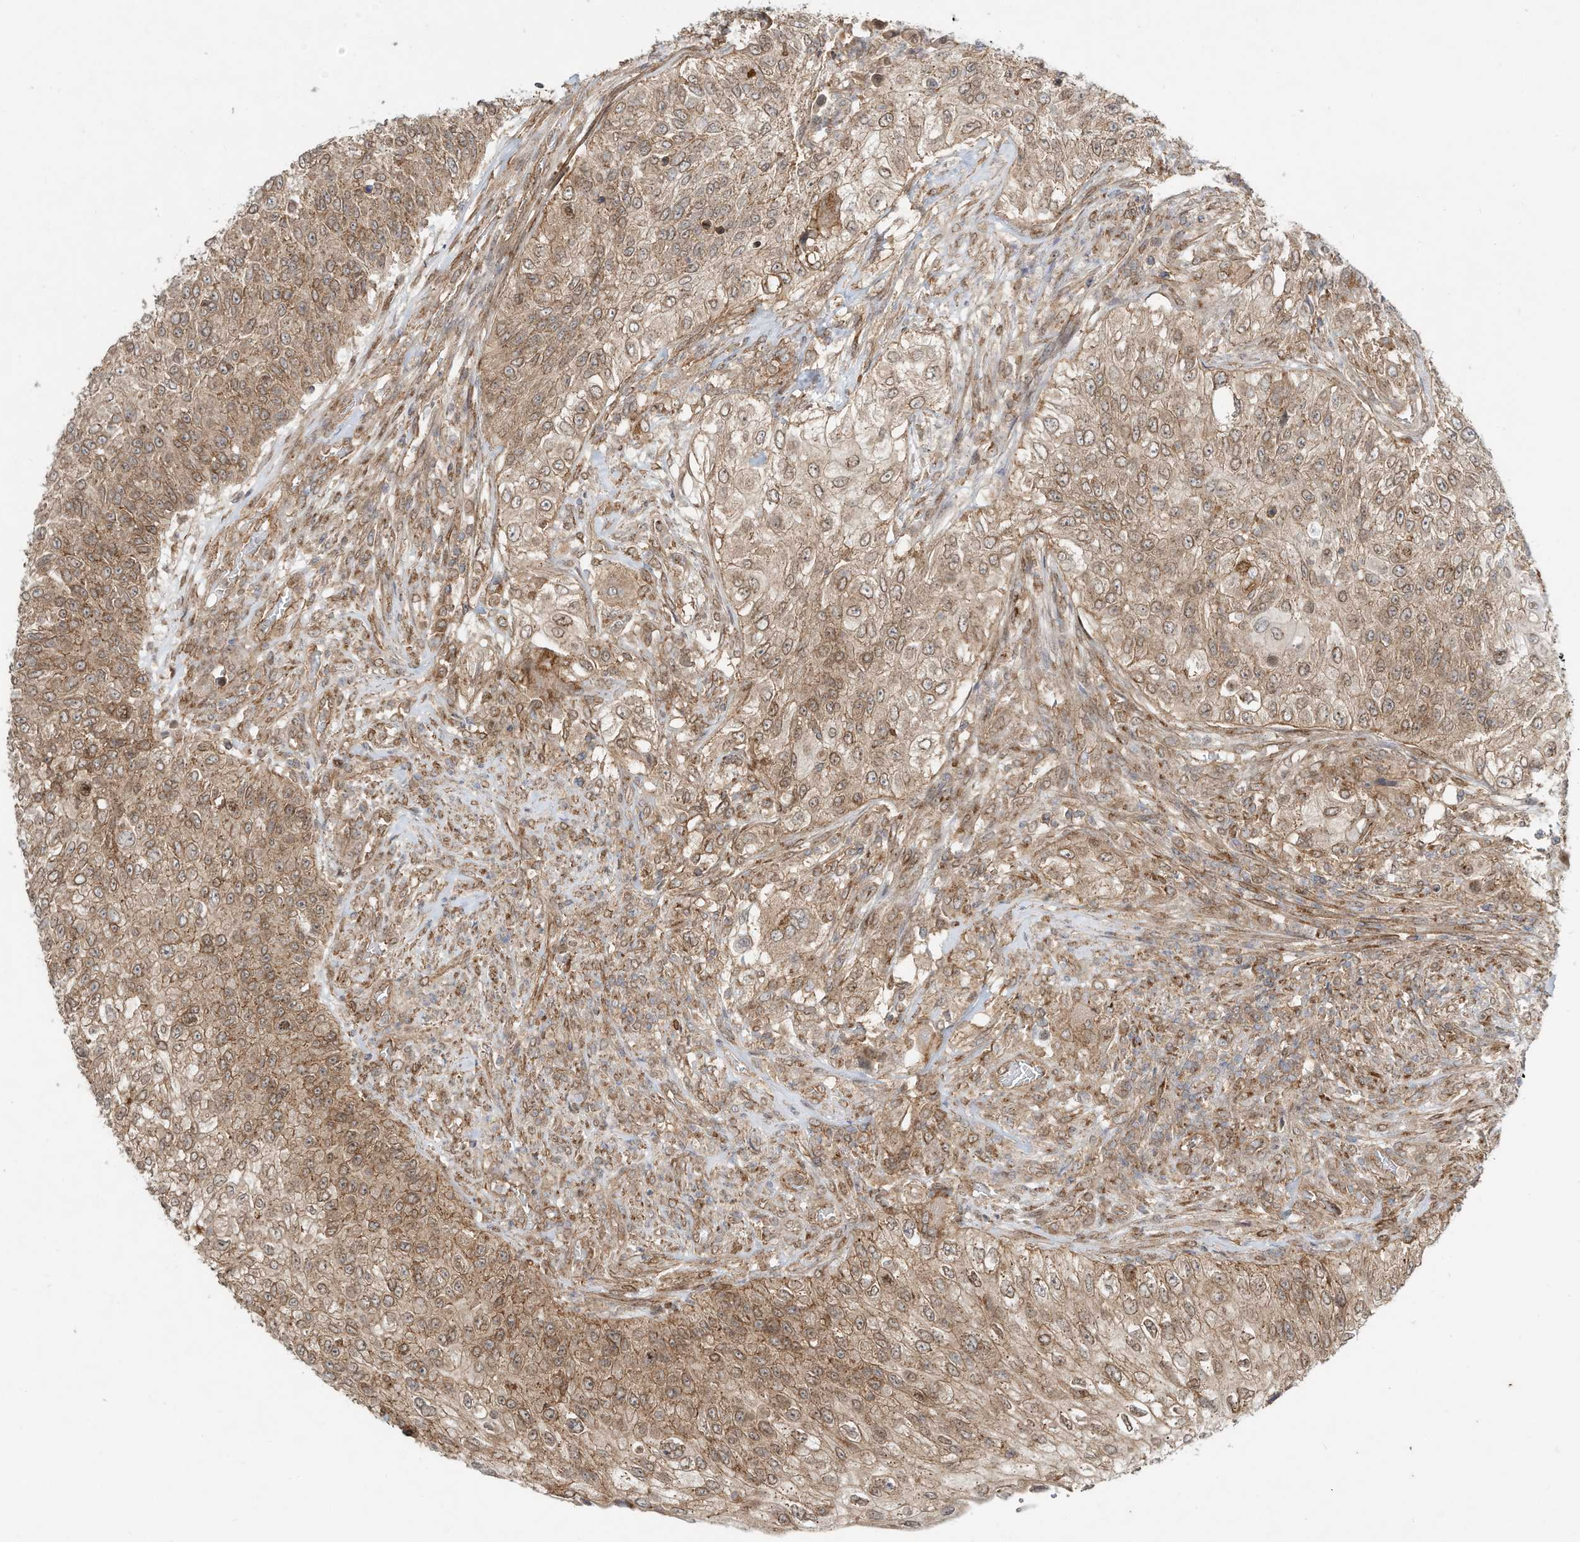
{"staining": {"intensity": "moderate", "quantity": ">75%", "location": "cytoplasmic/membranous"}, "tissue": "urothelial cancer", "cell_type": "Tumor cells", "image_type": "cancer", "snomed": [{"axis": "morphology", "description": "Urothelial carcinoma, High grade"}, {"axis": "topography", "description": "Urinary bladder"}], "caption": "This is an image of IHC staining of urothelial cancer, which shows moderate positivity in the cytoplasmic/membranous of tumor cells.", "gene": "CUX1", "patient": {"sex": "female", "age": 60}}